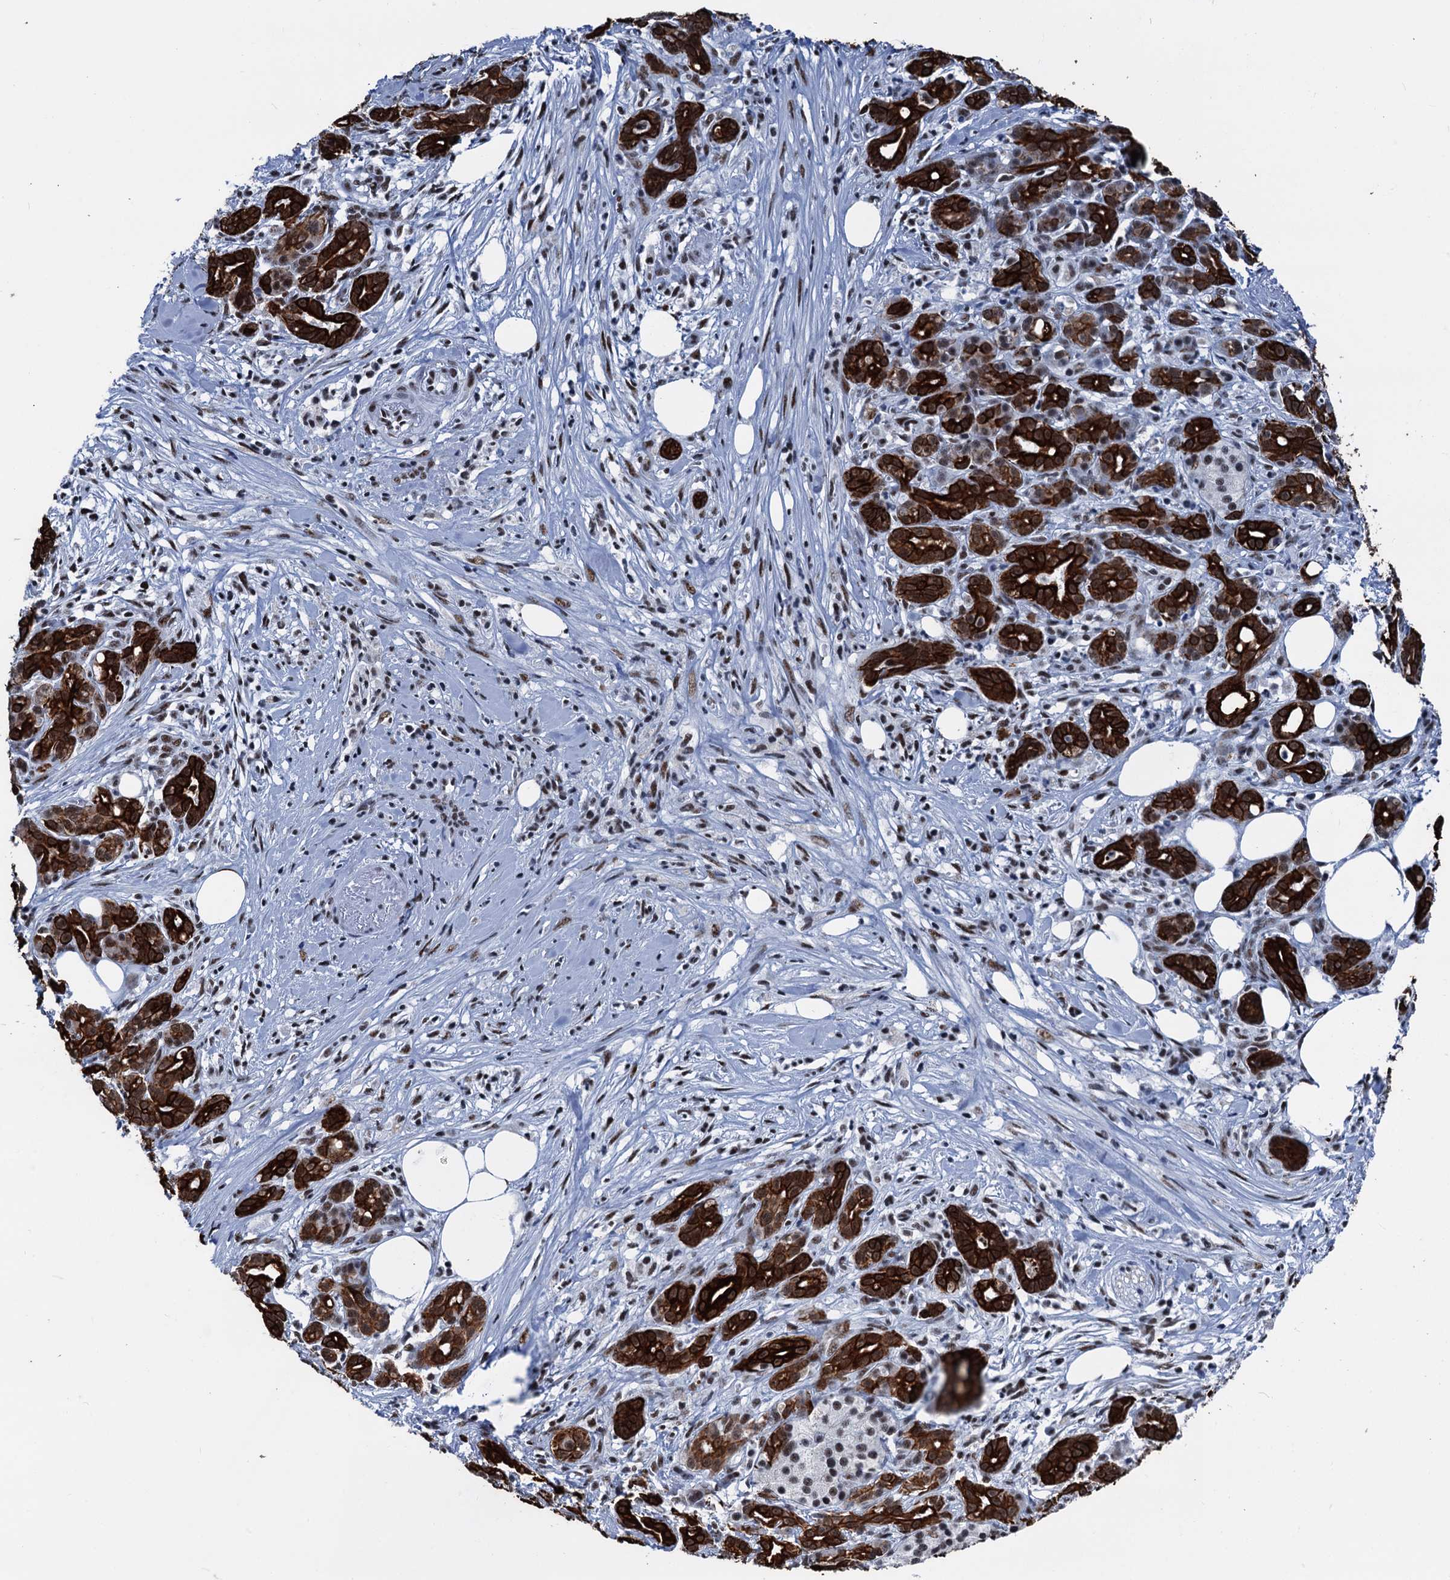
{"staining": {"intensity": "strong", "quantity": ">75%", "location": "cytoplasmic/membranous,nuclear"}, "tissue": "pancreatic cancer", "cell_type": "Tumor cells", "image_type": "cancer", "snomed": [{"axis": "morphology", "description": "Adenocarcinoma, NOS"}, {"axis": "topography", "description": "Pancreas"}], "caption": "Human pancreatic adenocarcinoma stained with a brown dye exhibits strong cytoplasmic/membranous and nuclear positive positivity in about >75% of tumor cells.", "gene": "DDX23", "patient": {"sex": "female", "age": 66}}